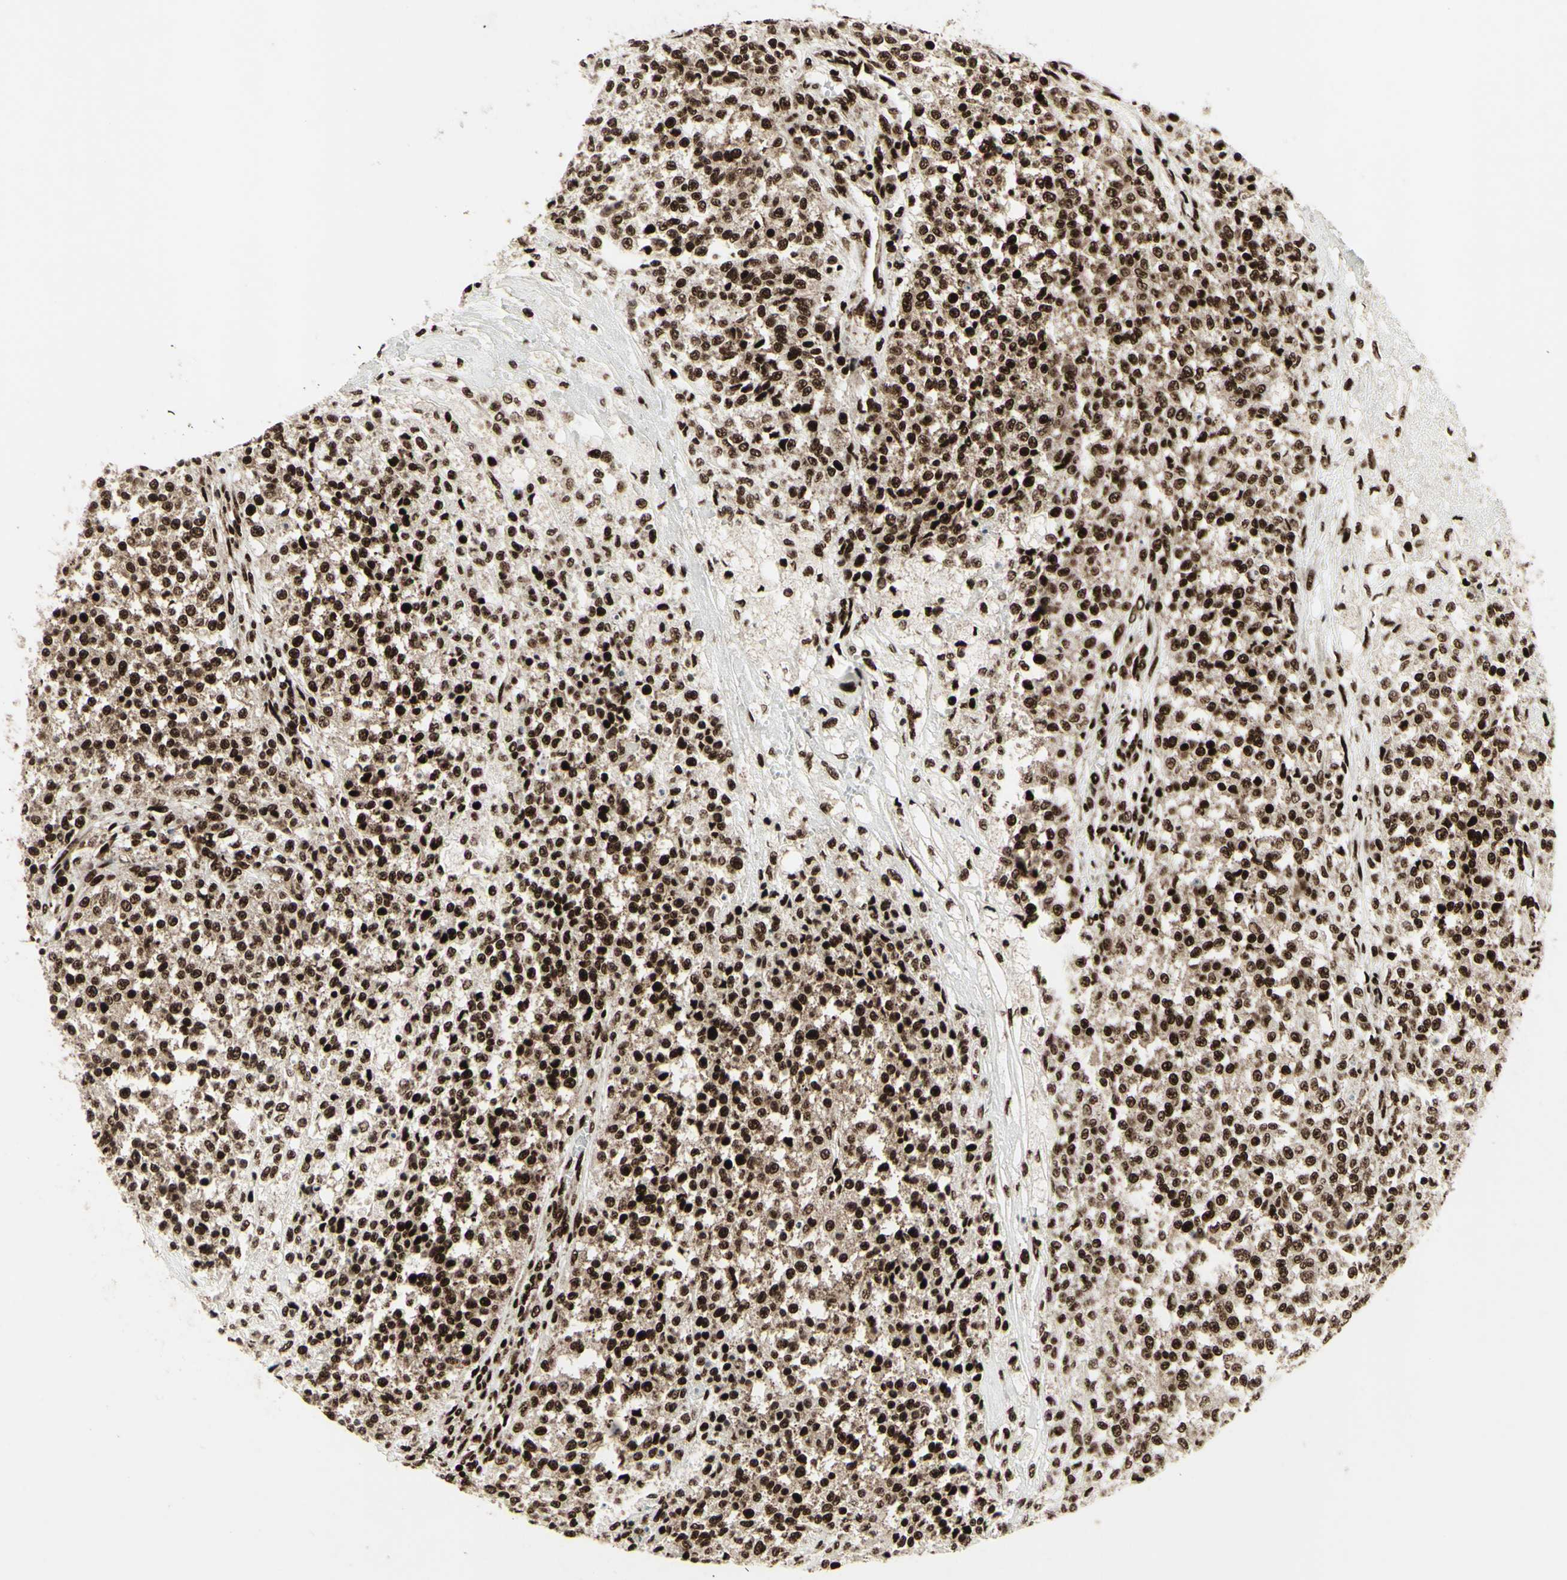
{"staining": {"intensity": "strong", "quantity": ">75%", "location": "cytoplasmic/membranous,nuclear"}, "tissue": "testis cancer", "cell_type": "Tumor cells", "image_type": "cancer", "snomed": [{"axis": "morphology", "description": "Seminoma, NOS"}, {"axis": "topography", "description": "Testis"}], "caption": "DAB immunohistochemical staining of human testis cancer displays strong cytoplasmic/membranous and nuclear protein positivity in about >75% of tumor cells. The staining is performed using DAB (3,3'-diaminobenzidine) brown chromogen to label protein expression. The nuclei are counter-stained blue using hematoxylin.", "gene": "U2AF2", "patient": {"sex": "male", "age": 59}}